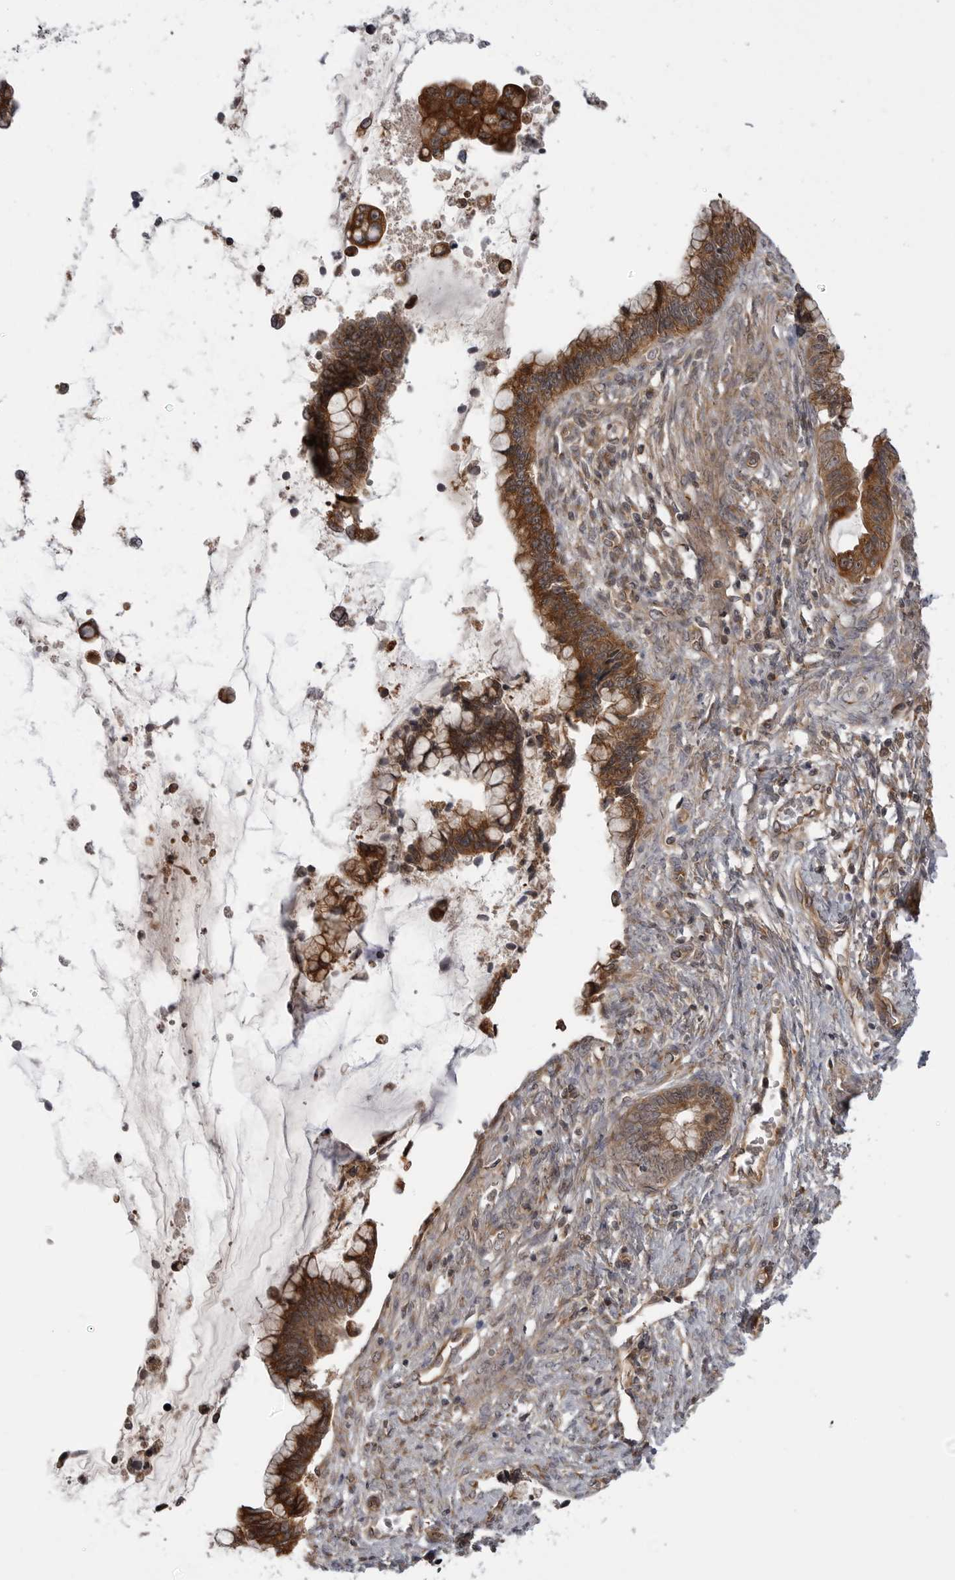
{"staining": {"intensity": "strong", "quantity": ">75%", "location": "cytoplasmic/membranous"}, "tissue": "cervical cancer", "cell_type": "Tumor cells", "image_type": "cancer", "snomed": [{"axis": "morphology", "description": "Adenocarcinoma, NOS"}, {"axis": "topography", "description": "Cervix"}], "caption": "A brown stain labels strong cytoplasmic/membranous expression of a protein in human cervical adenocarcinoma tumor cells.", "gene": "LRRC45", "patient": {"sex": "female", "age": 44}}